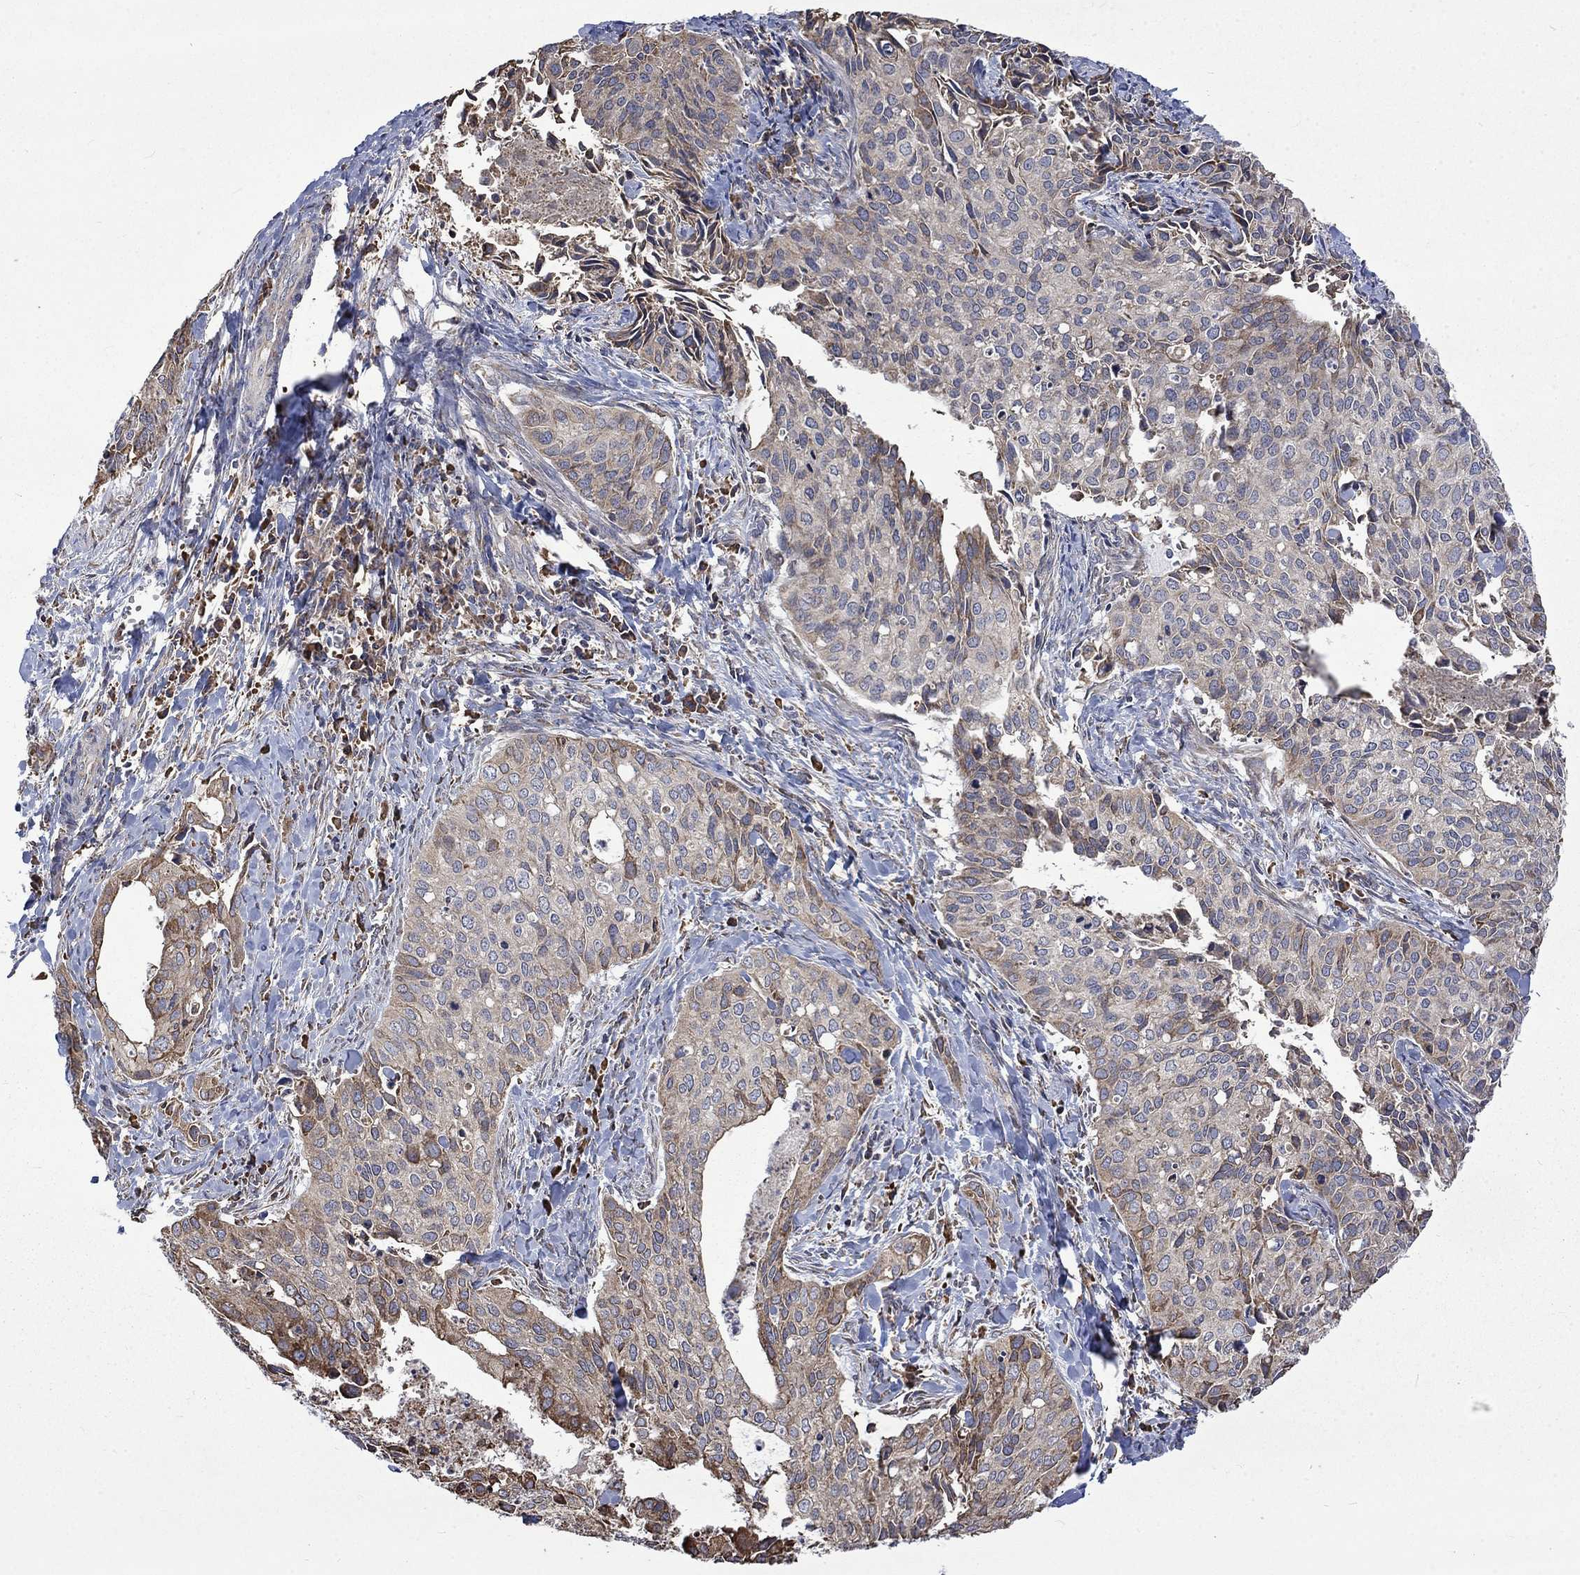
{"staining": {"intensity": "weak", "quantity": "<25%", "location": "cytoplasmic/membranous"}, "tissue": "cervical cancer", "cell_type": "Tumor cells", "image_type": "cancer", "snomed": [{"axis": "morphology", "description": "Squamous cell carcinoma, NOS"}, {"axis": "topography", "description": "Cervix"}], "caption": "Tumor cells show no significant protein staining in squamous cell carcinoma (cervical).", "gene": "ESRRA", "patient": {"sex": "female", "age": 29}}